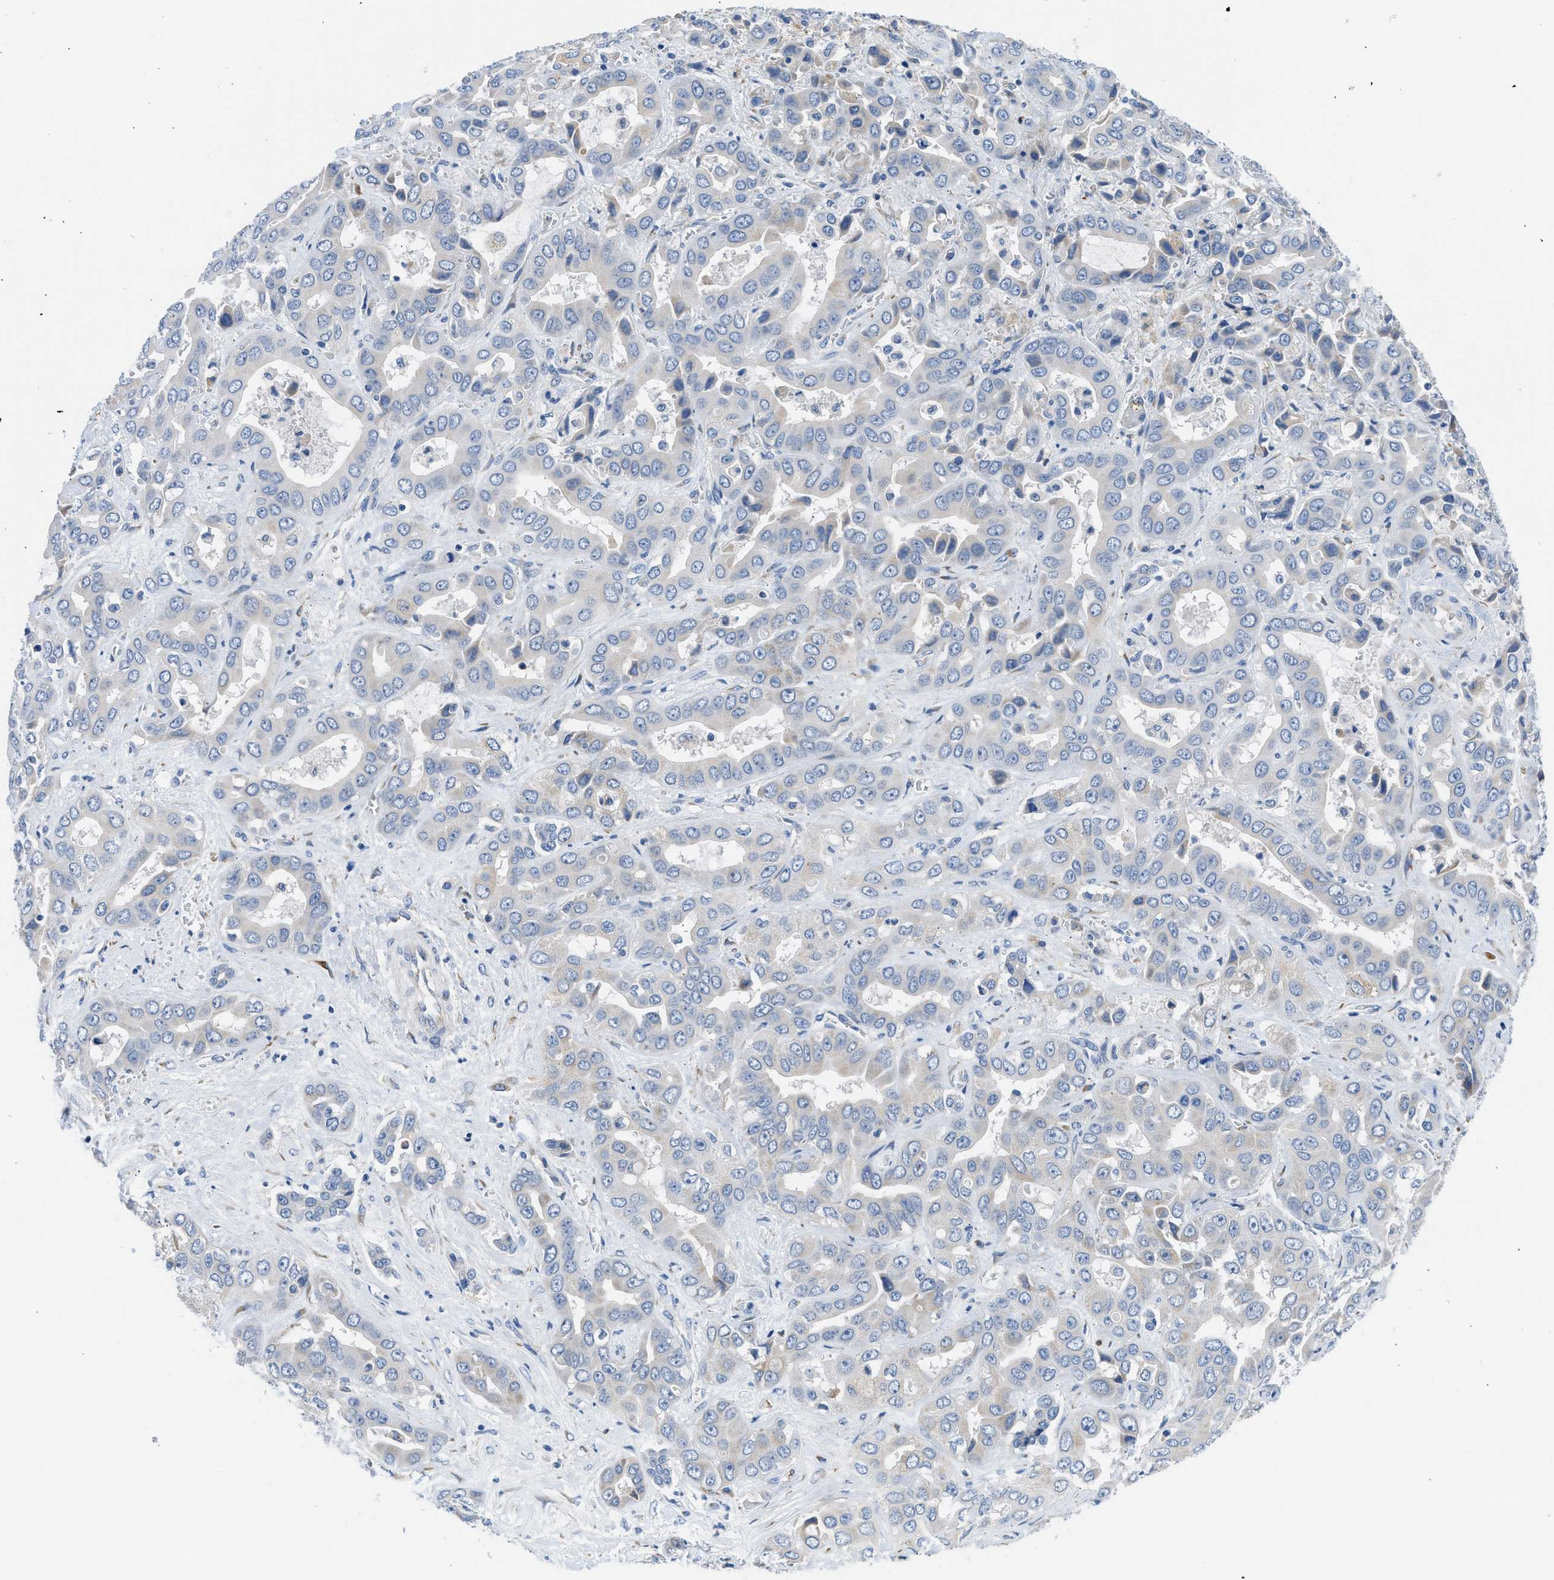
{"staining": {"intensity": "weak", "quantity": "<25%", "location": "cytoplasmic/membranous"}, "tissue": "liver cancer", "cell_type": "Tumor cells", "image_type": "cancer", "snomed": [{"axis": "morphology", "description": "Cholangiocarcinoma"}, {"axis": "topography", "description": "Liver"}], "caption": "This is an immunohistochemistry (IHC) histopathology image of liver cholangiocarcinoma. There is no expression in tumor cells.", "gene": "BNC2", "patient": {"sex": "female", "age": 52}}